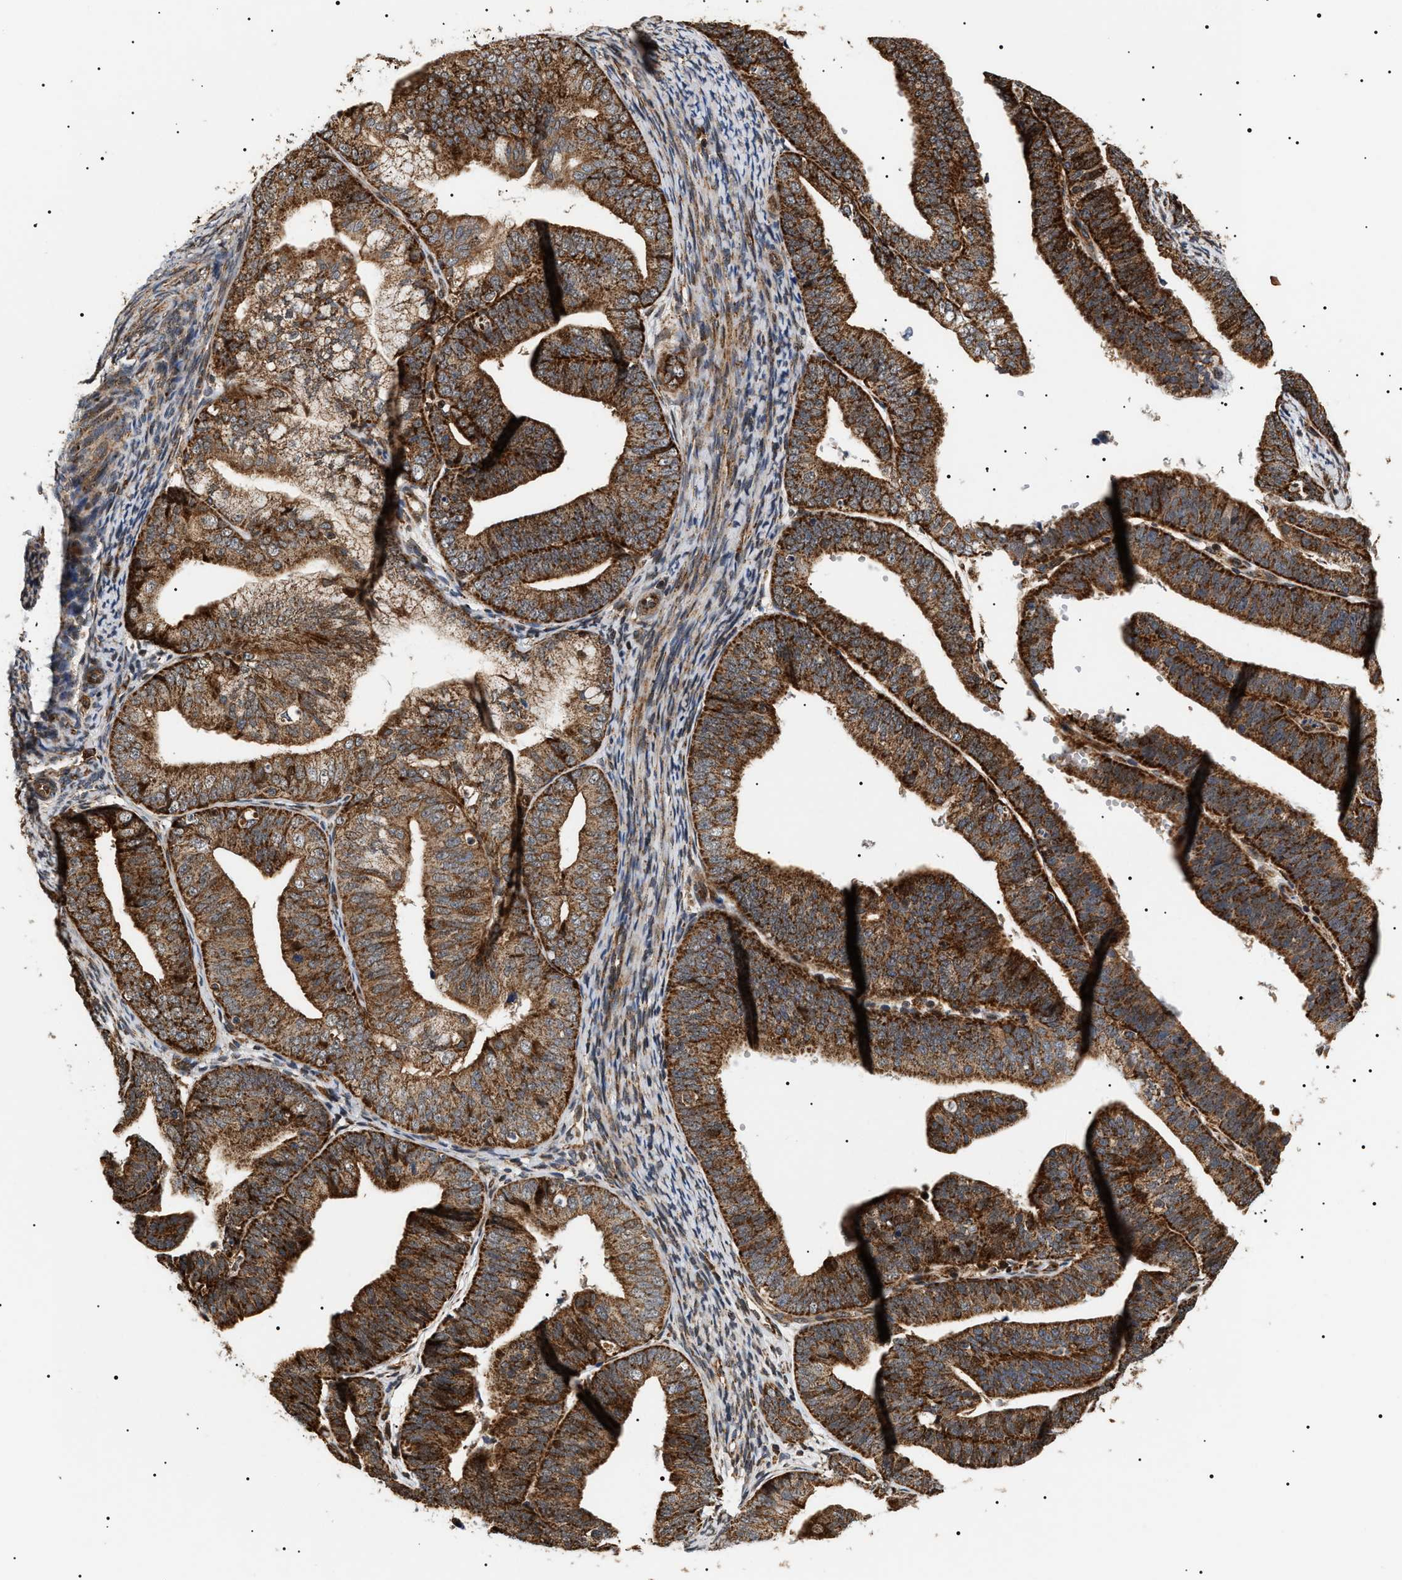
{"staining": {"intensity": "strong", "quantity": ">75%", "location": "cytoplasmic/membranous"}, "tissue": "endometrial cancer", "cell_type": "Tumor cells", "image_type": "cancer", "snomed": [{"axis": "morphology", "description": "Adenocarcinoma, NOS"}, {"axis": "topography", "description": "Endometrium"}], "caption": "Immunohistochemistry (DAB) staining of human endometrial cancer reveals strong cytoplasmic/membranous protein expression in approximately >75% of tumor cells. Nuclei are stained in blue.", "gene": "ZBTB26", "patient": {"sex": "female", "age": 63}}